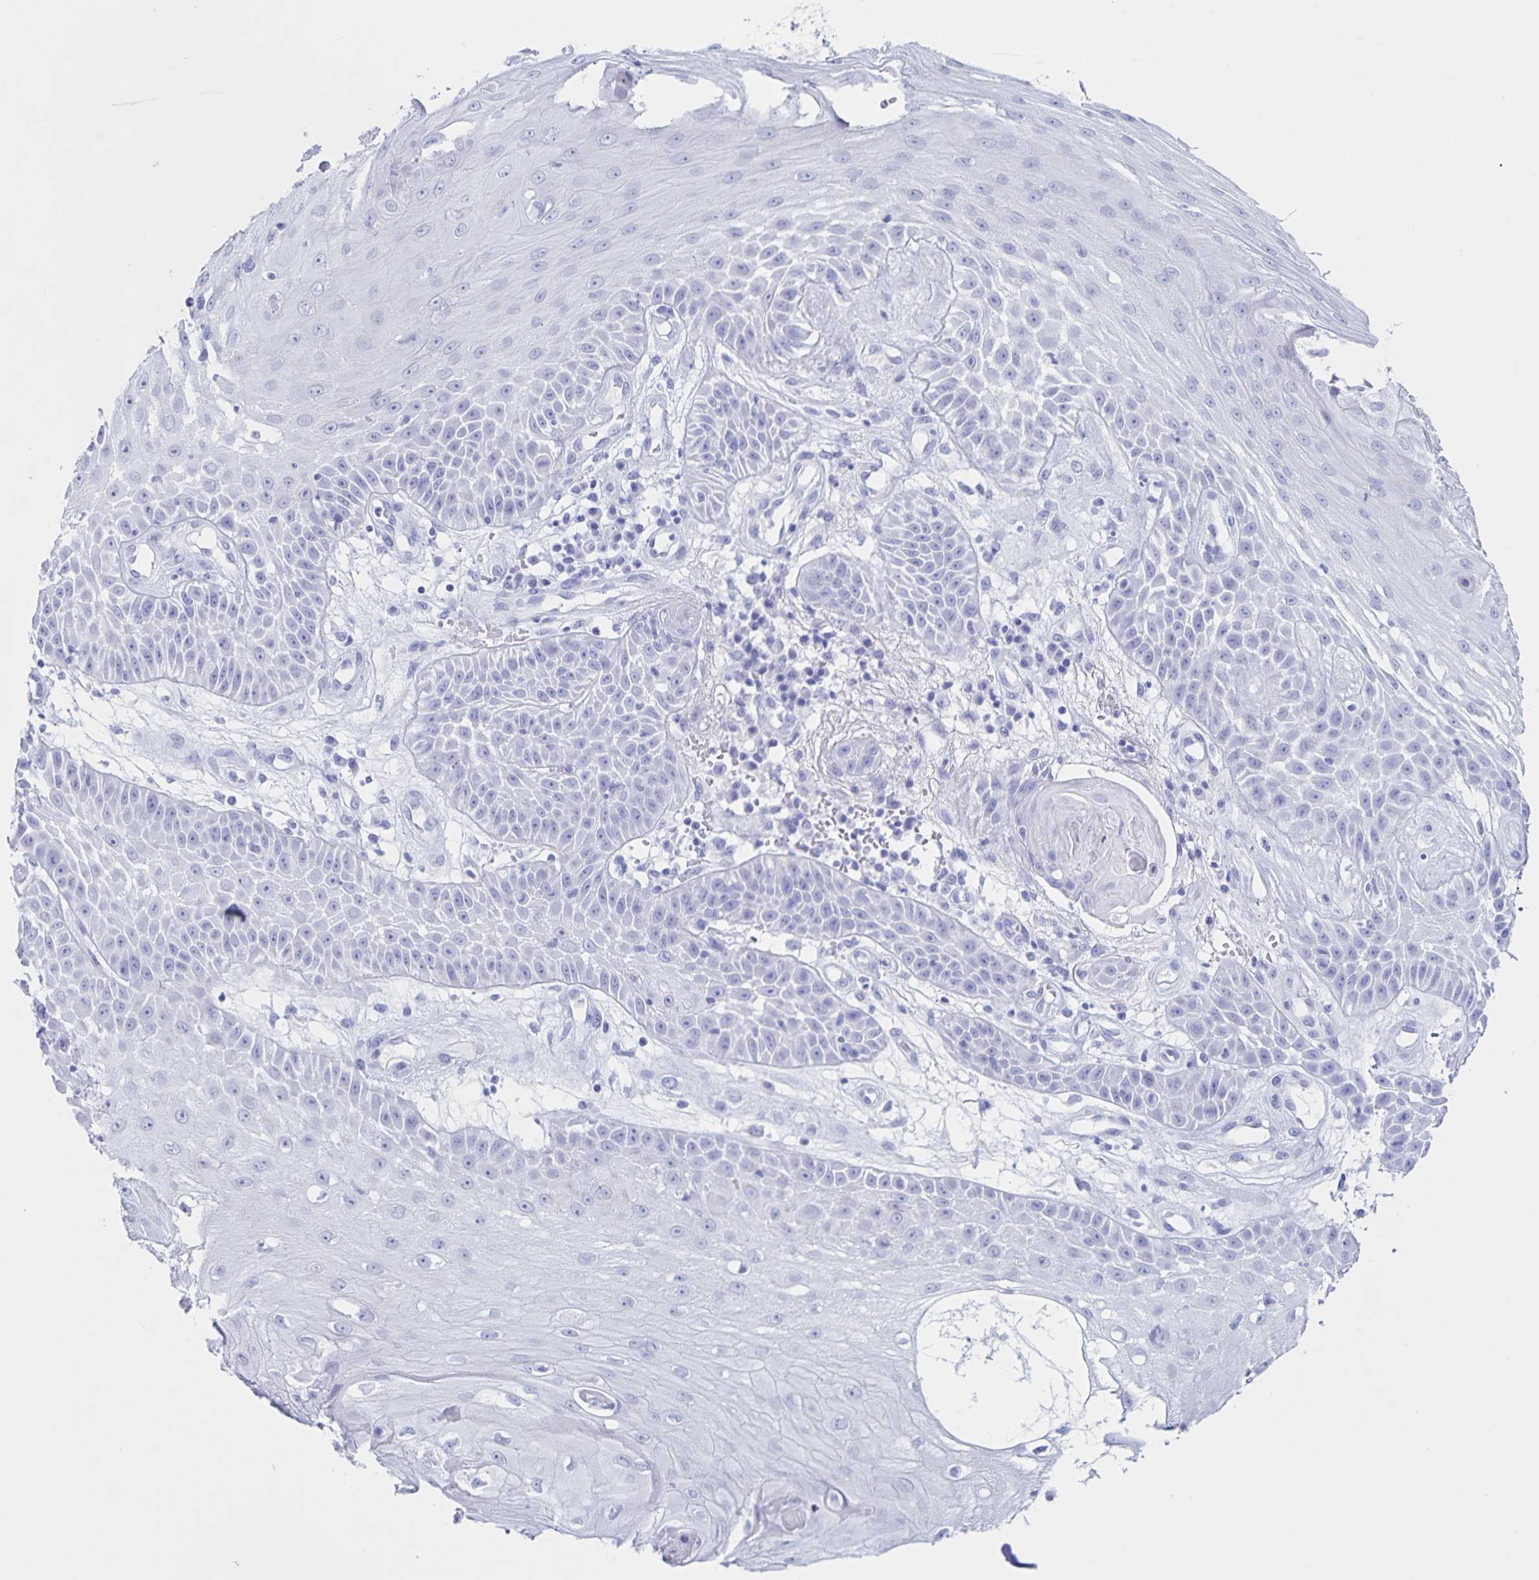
{"staining": {"intensity": "negative", "quantity": "none", "location": "none"}, "tissue": "skin cancer", "cell_type": "Tumor cells", "image_type": "cancer", "snomed": [{"axis": "morphology", "description": "Squamous cell carcinoma, NOS"}, {"axis": "topography", "description": "Skin"}], "caption": "Immunohistochemistry (IHC) micrograph of neoplastic tissue: human squamous cell carcinoma (skin) stained with DAB (3,3'-diaminobenzidine) reveals no significant protein expression in tumor cells.", "gene": "C12orf56", "patient": {"sex": "male", "age": 70}}